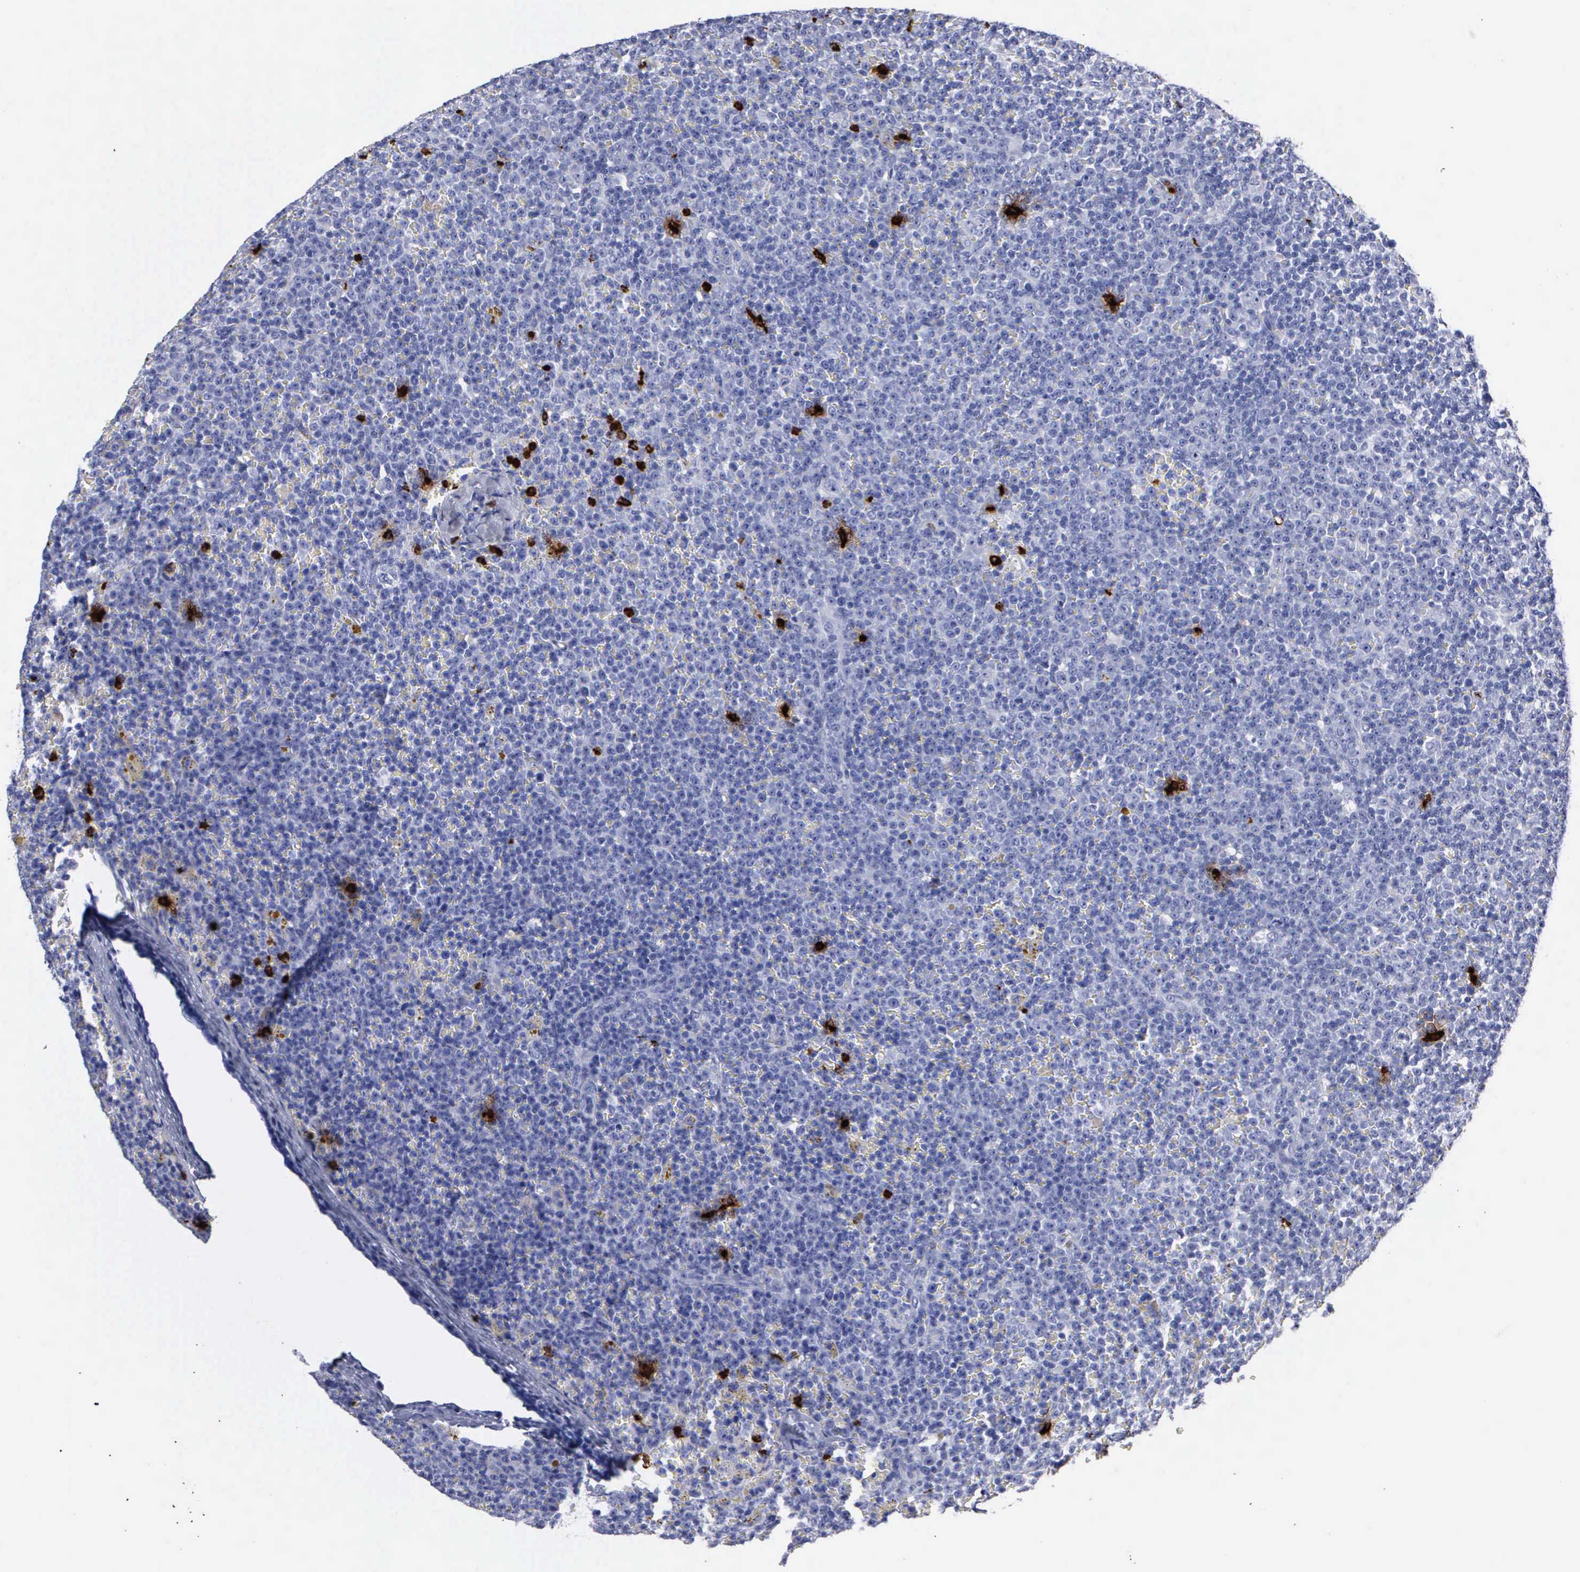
{"staining": {"intensity": "negative", "quantity": "none", "location": "none"}, "tissue": "lymphoma", "cell_type": "Tumor cells", "image_type": "cancer", "snomed": [{"axis": "morphology", "description": "Malignant lymphoma, non-Hodgkin's type, Low grade"}, {"axis": "topography", "description": "Lymph node"}], "caption": "Tumor cells are negative for protein expression in human lymphoma.", "gene": "CTSG", "patient": {"sex": "male", "age": 50}}